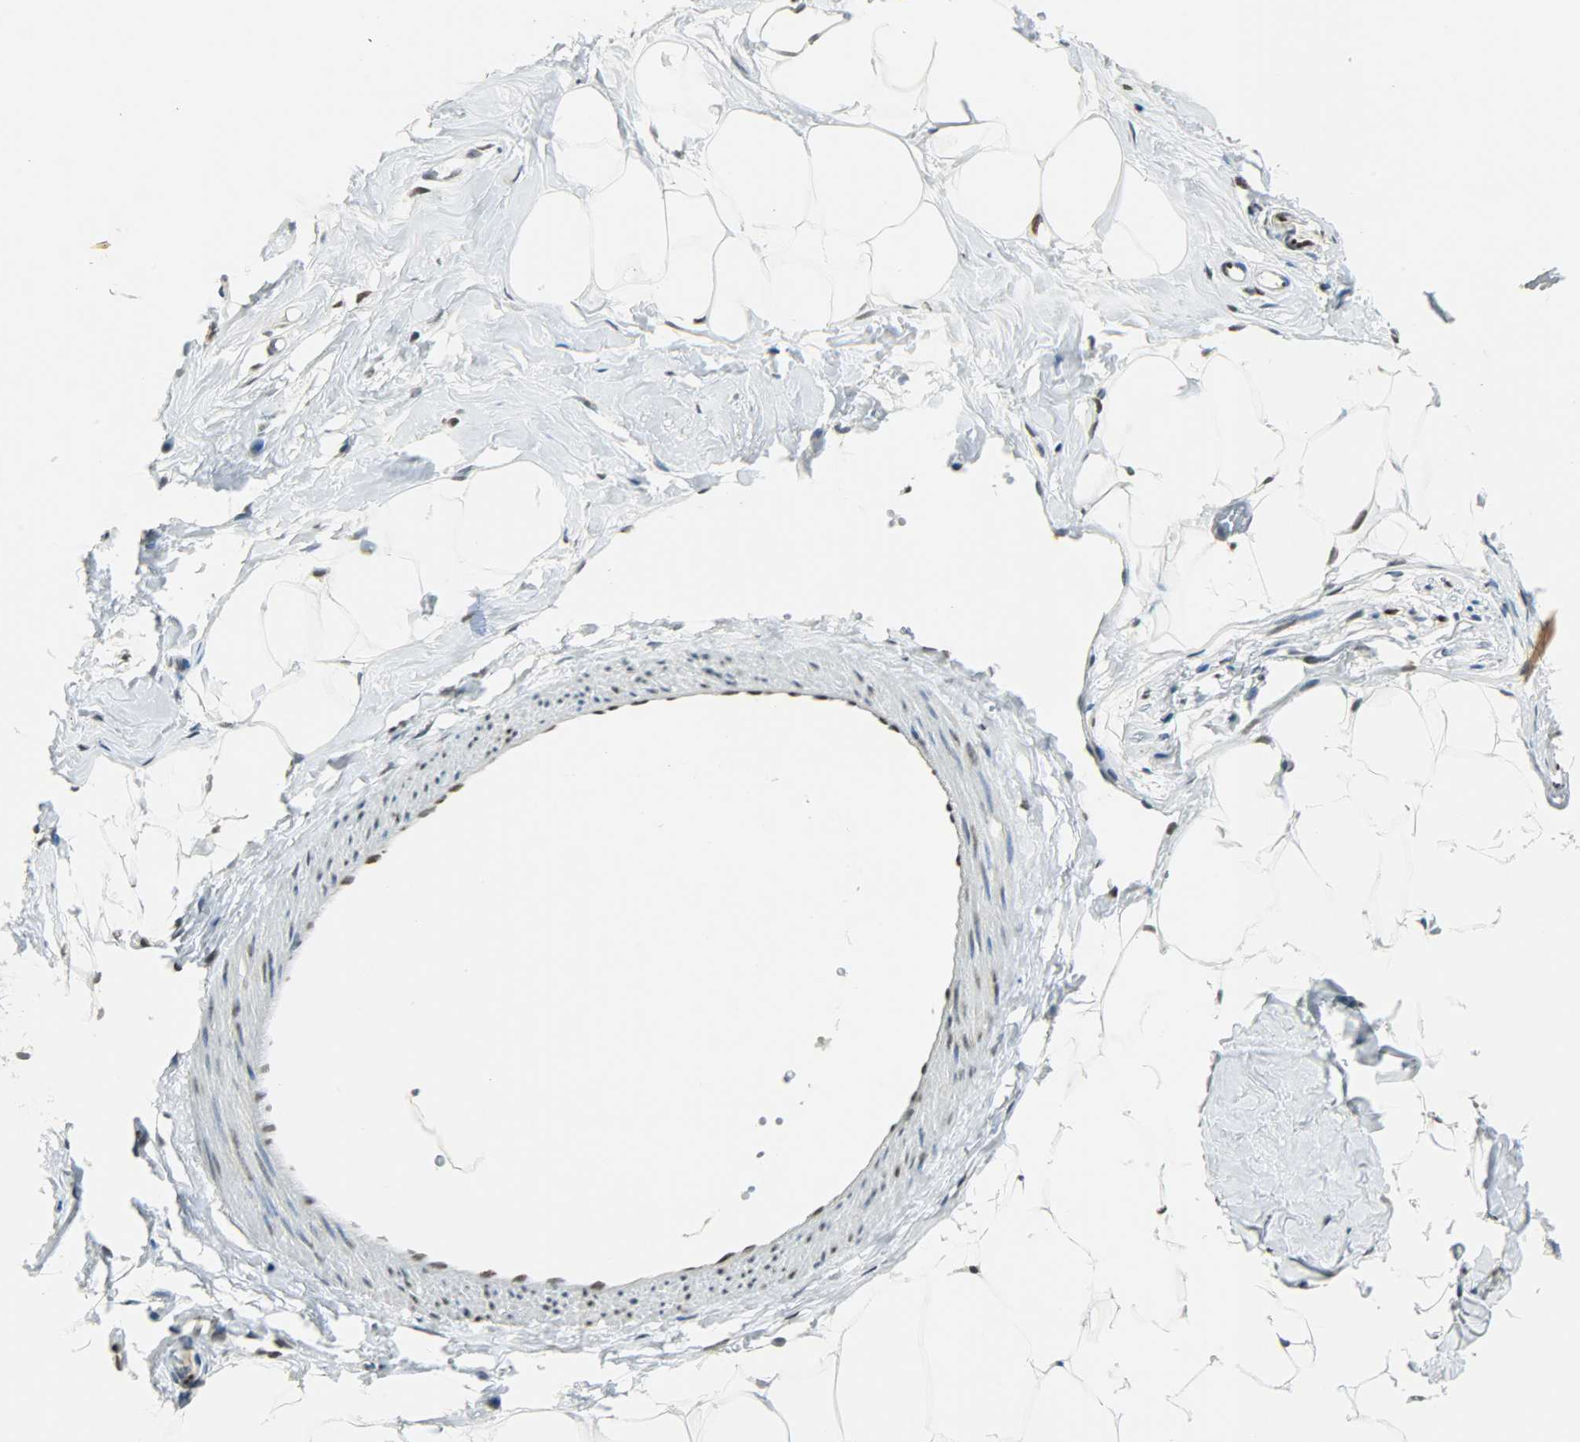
{"staining": {"intensity": "moderate", "quantity": "25%-75%", "location": "nuclear"}, "tissue": "breast", "cell_type": "Adipocytes", "image_type": "normal", "snomed": [{"axis": "morphology", "description": "Normal tissue, NOS"}, {"axis": "topography", "description": "Breast"}, {"axis": "topography", "description": "Adipose tissue"}], "caption": "A brown stain labels moderate nuclear staining of a protein in adipocytes of normal human breast. (DAB (3,3'-diaminobenzidine) IHC, brown staining for protein, blue staining for nuclei).", "gene": "MYEF2", "patient": {"sex": "female", "age": 25}}